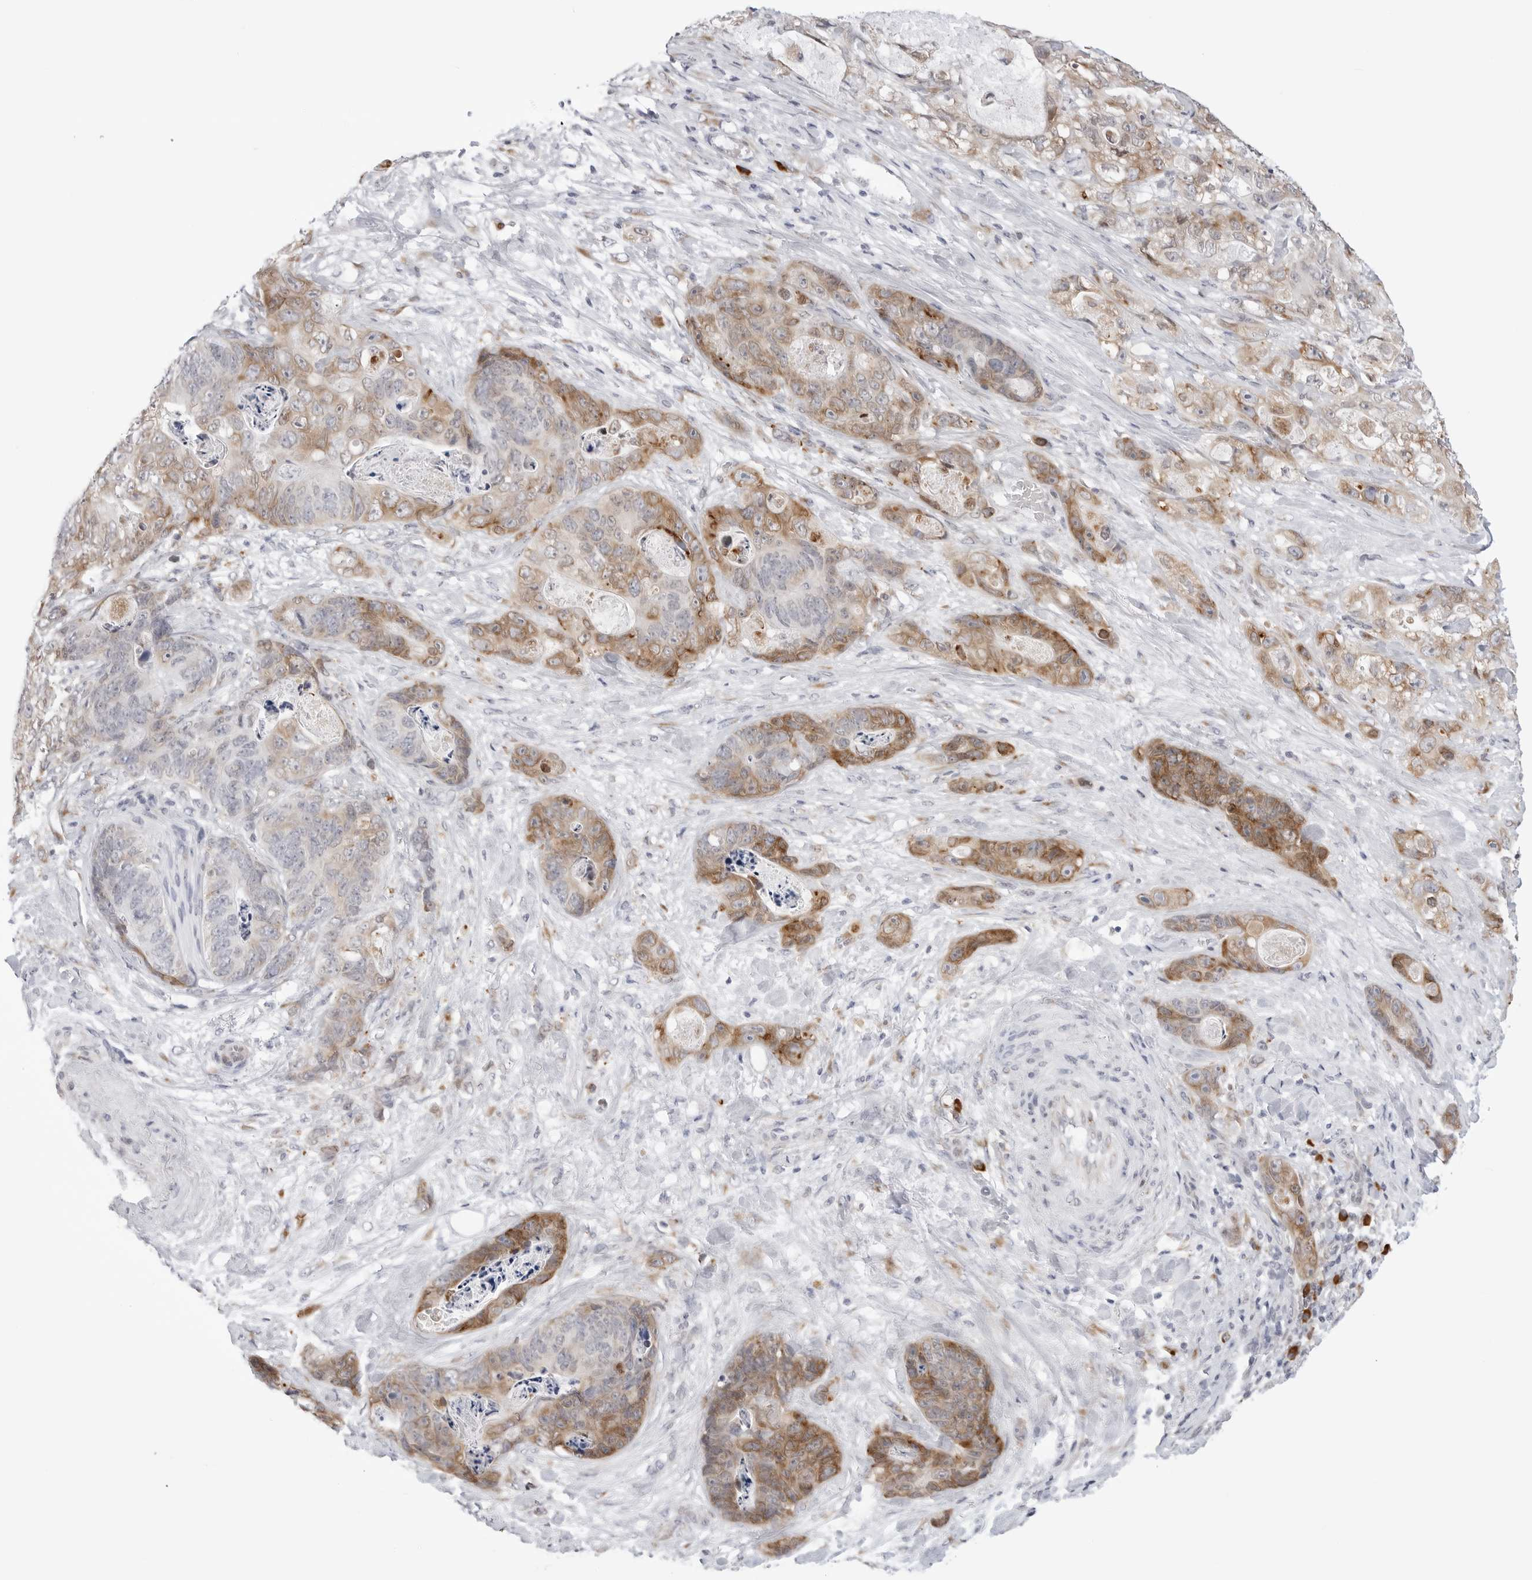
{"staining": {"intensity": "moderate", "quantity": "25%-75%", "location": "cytoplasmic/membranous"}, "tissue": "stomach cancer", "cell_type": "Tumor cells", "image_type": "cancer", "snomed": [{"axis": "morphology", "description": "Normal tissue, NOS"}, {"axis": "morphology", "description": "Adenocarcinoma, NOS"}, {"axis": "topography", "description": "Stomach"}], "caption": "Tumor cells reveal medium levels of moderate cytoplasmic/membranous expression in approximately 25%-75% of cells in human stomach cancer.", "gene": "RPN1", "patient": {"sex": "female", "age": 89}}